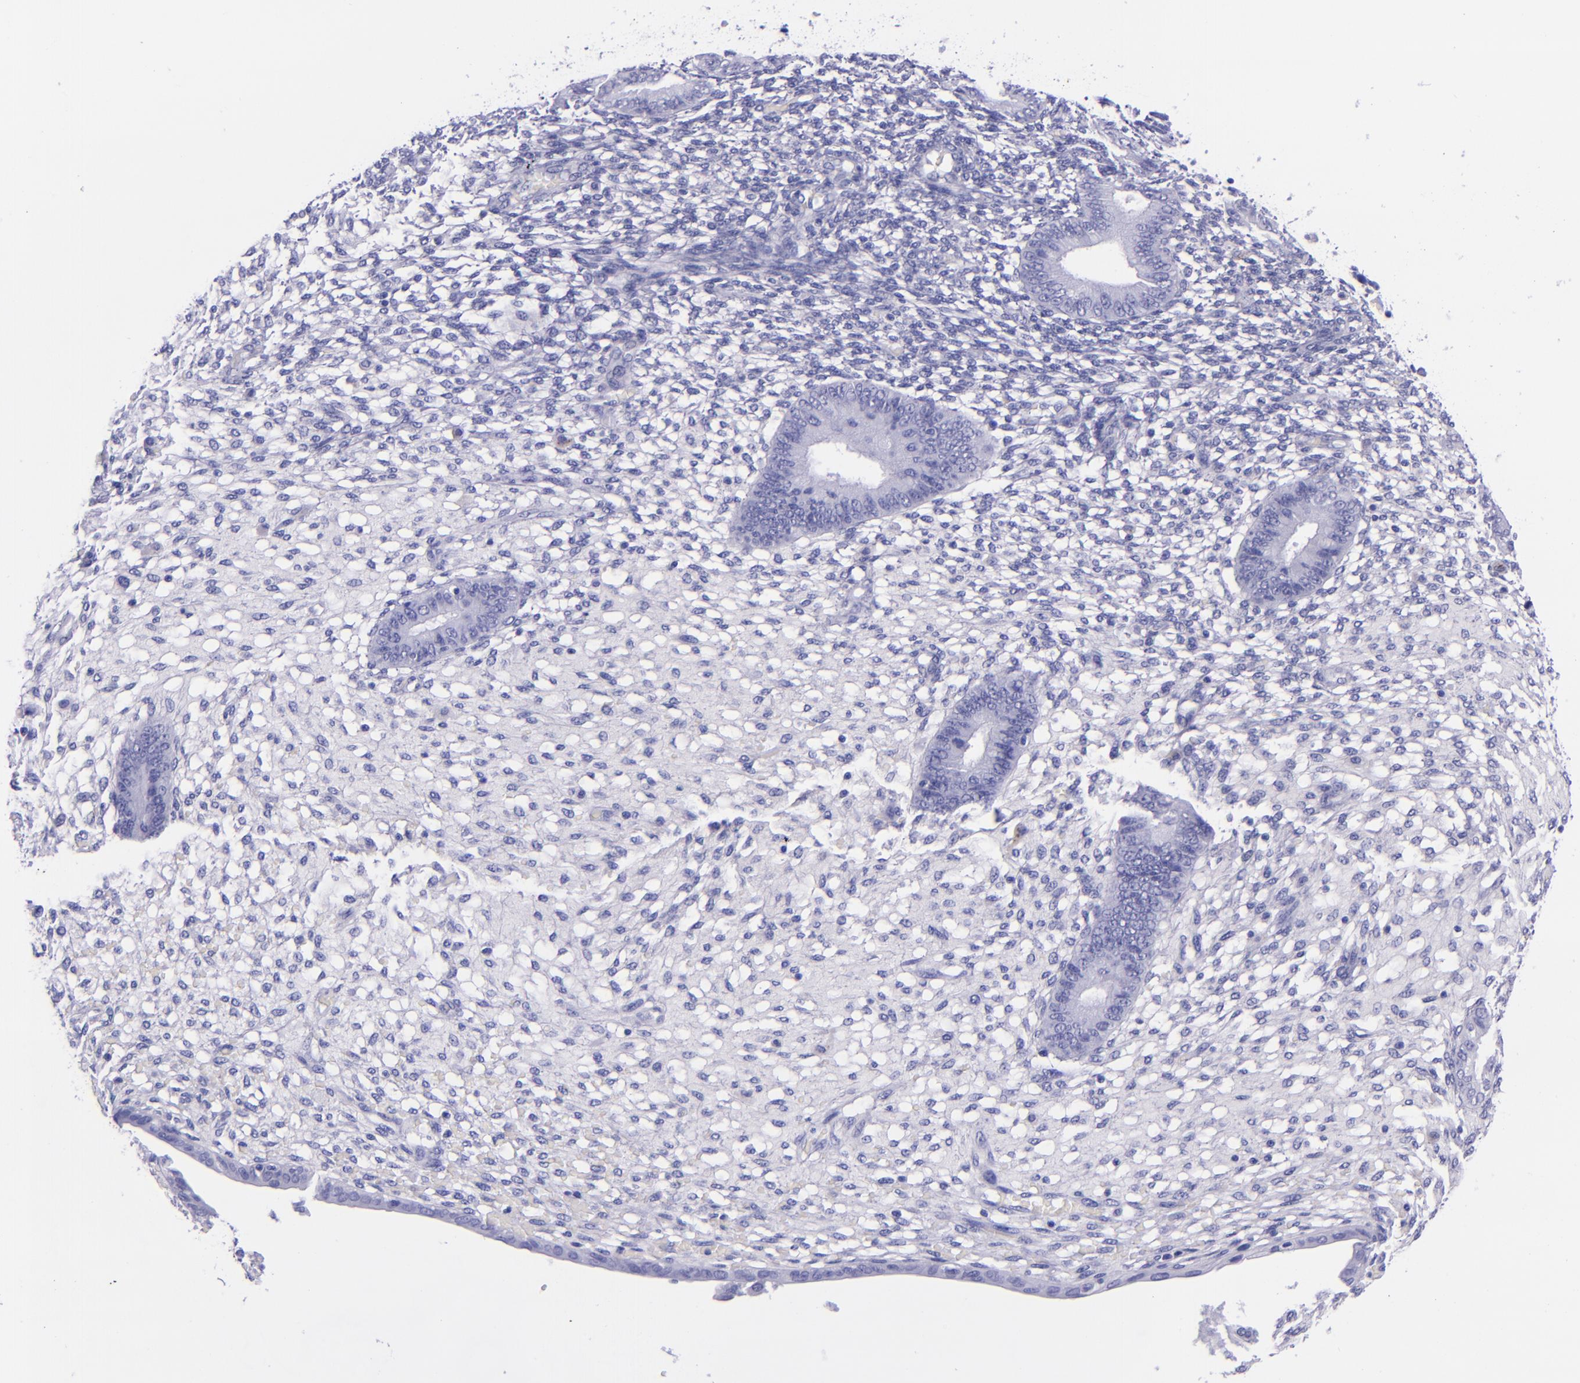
{"staining": {"intensity": "negative", "quantity": "none", "location": "none"}, "tissue": "endometrium", "cell_type": "Cells in endometrial stroma", "image_type": "normal", "snomed": [{"axis": "morphology", "description": "Normal tissue, NOS"}, {"axis": "topography", "description": "Endometrium"}], "caption": "Immunohistochemistry (IHC) micrograph of benign human endometrium stained for a protein (brown), which shows no staining in cells in endometrial stroma. (Stains: DAB immunohistochemistry (IHC) with hematoxylin counter stain, Microscopy: brightfield microscopy at high magnification).", "gene": "MBP", "patient": {"sex": "female", "age": 42}}